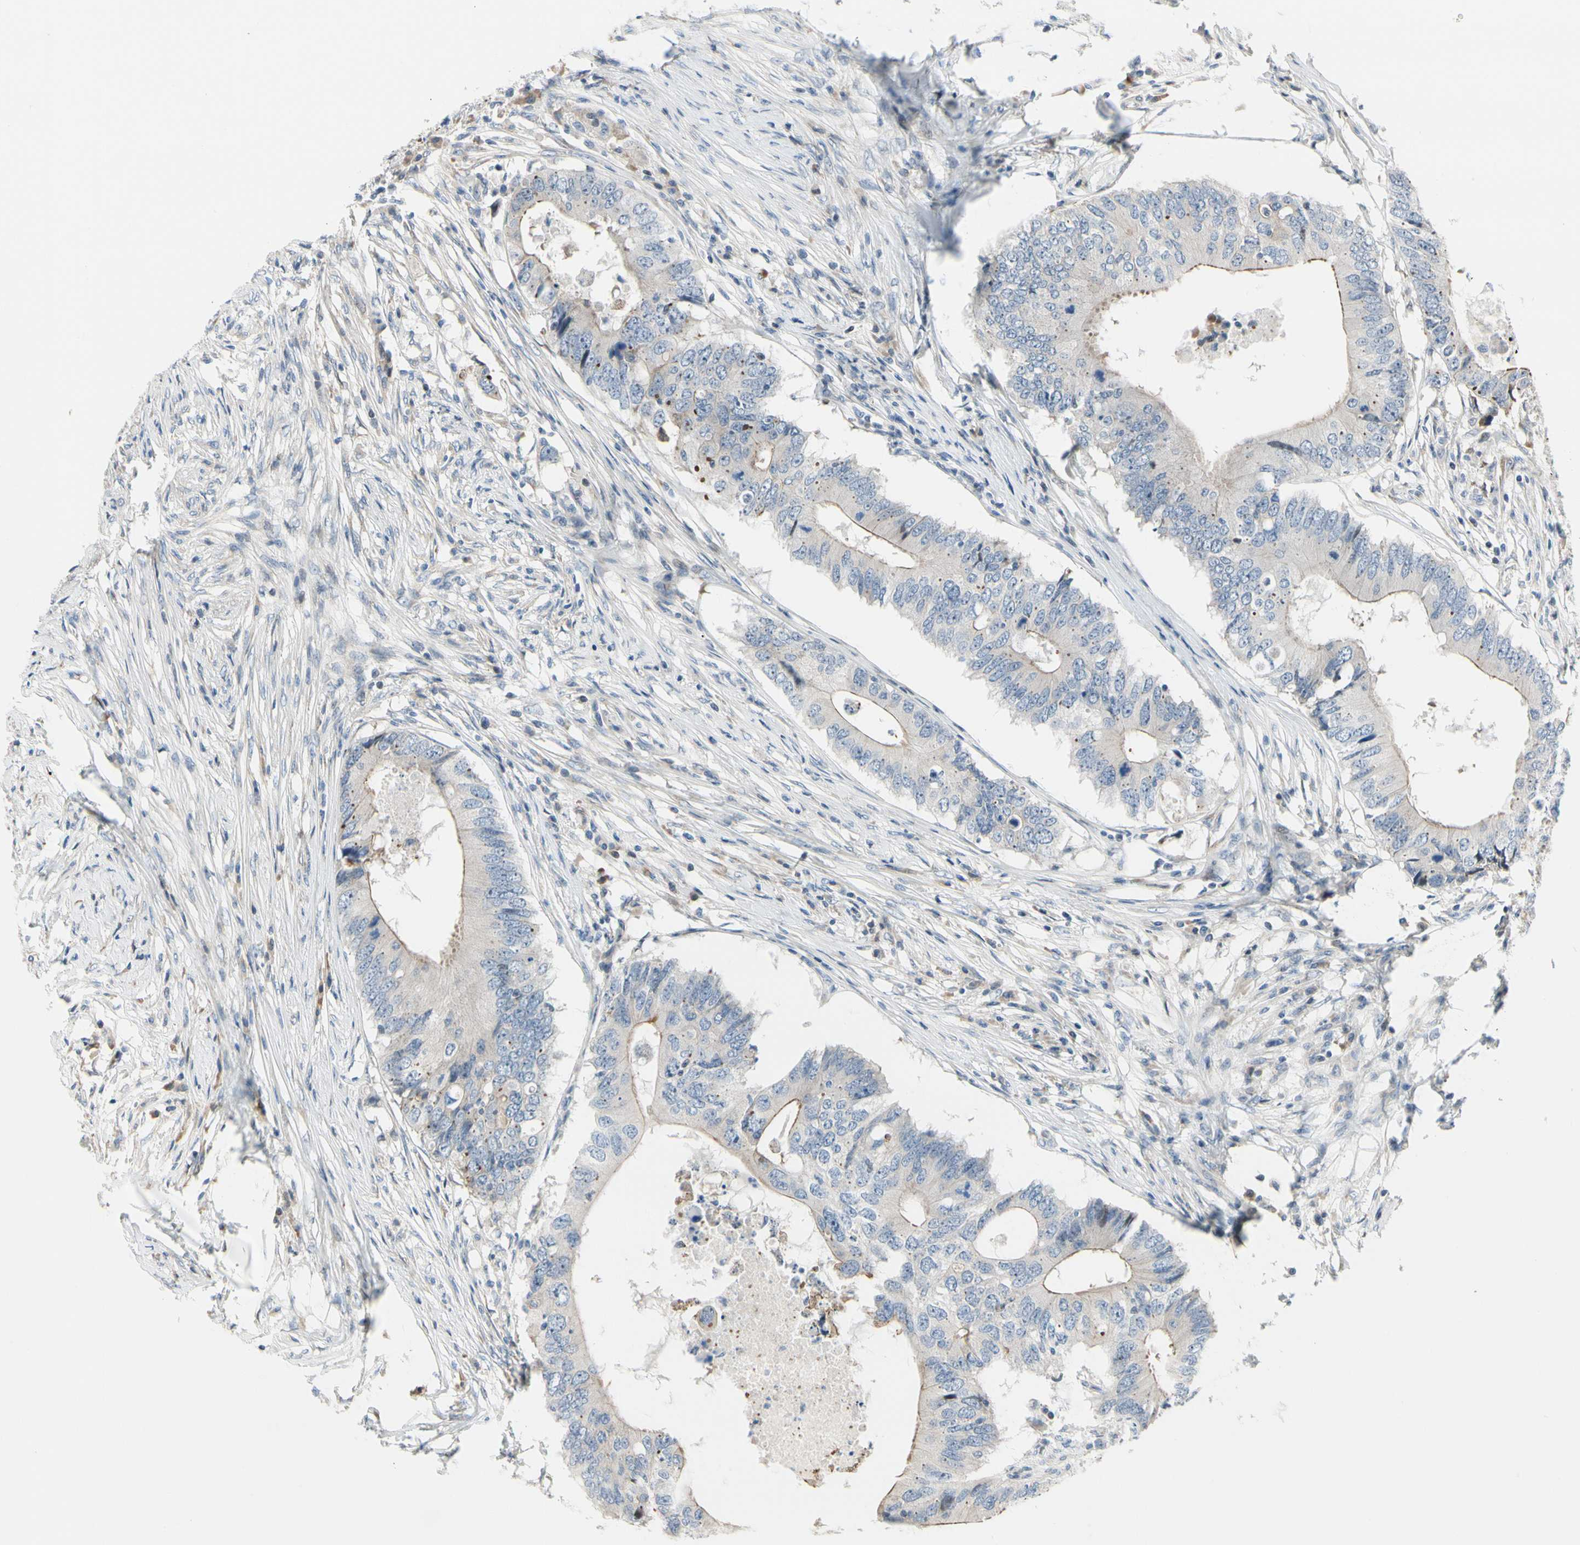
{"staining": {"intensity": "weak", "quantity": "25%-75%", "location": "cytoplasmic/membranous"}, "tissue": "colorectal cancer", "cell_type": "Tumor cells", "image_type": "cancer", "snomed": [{"axis": "morphology", "description": "Adenocarcinoma, NOS"}, {"axis": "topography", "description": "Colon"}], "caption": "Tumor cells display low levels of weak cytoplasmic/membranous staining in approximately 25%-75% of cells in colorectal adenocarcinoma. (DAB IHC, brown staining for protein, blue staining for nuclei).", "gene": "NPDC1", "patient": {"sex": "male", "age": 71}}